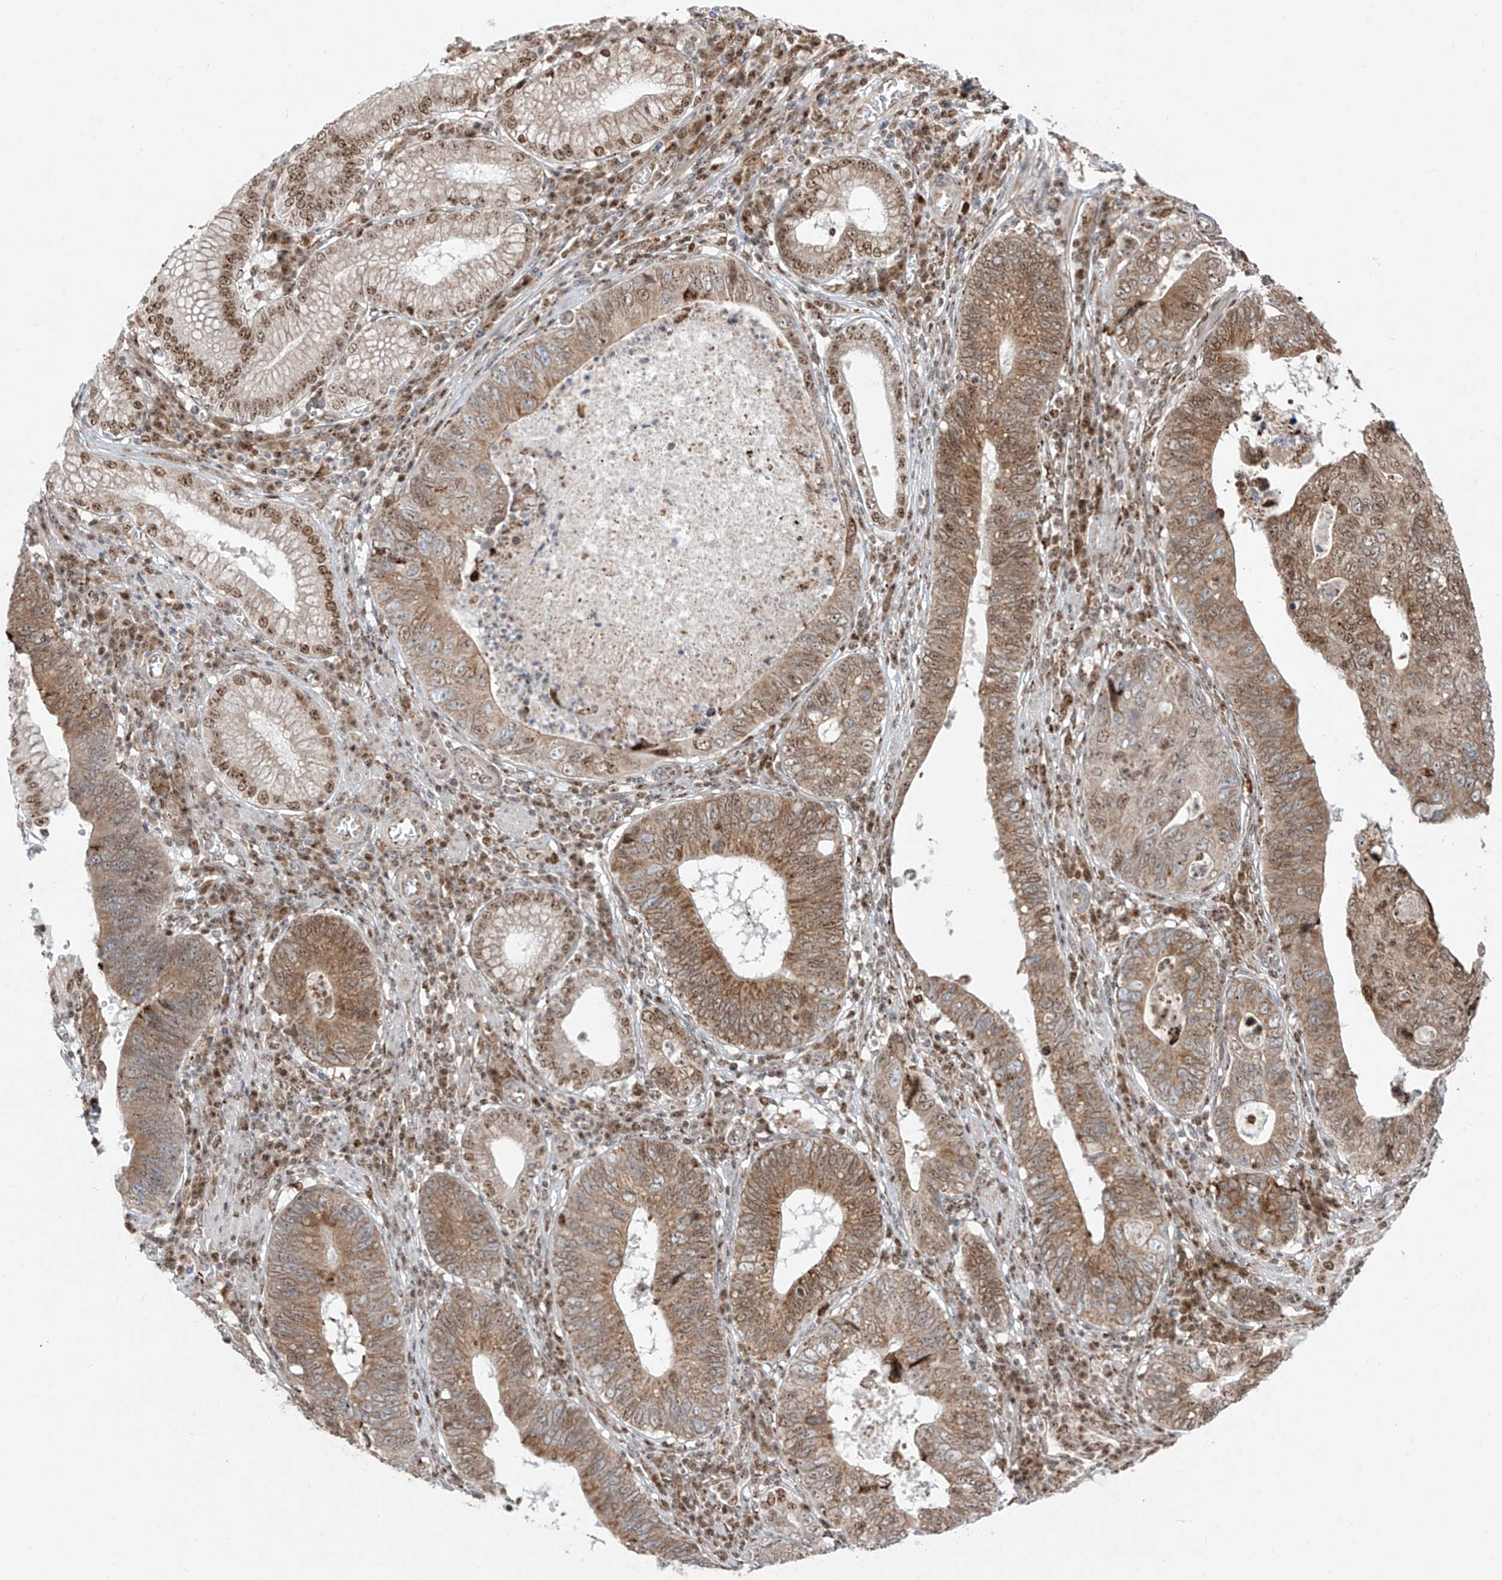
{"staining": {"intensity": "moderate", "quantity": ">75%", "location": "cytoplasmic/membranous,nuclear"}, "tissue": "stomach cancer", "cell_type": "Tumor cells", "image_type": "cancer", "snomed": [{"axis": "morphology", "description": "Adenocarcinoma, NOS"}, {"axis": "topography", "description": "Stomach"}], "caption": "A micrograph of stomach cancer (adenocarcinoma) stained for a protein exhibits moderate cytoplasmic/membranous and nuclear brown staining in tumor cells.", "gene": "ZBTB8A", "patient": {"sex": "male", "age": 59}}